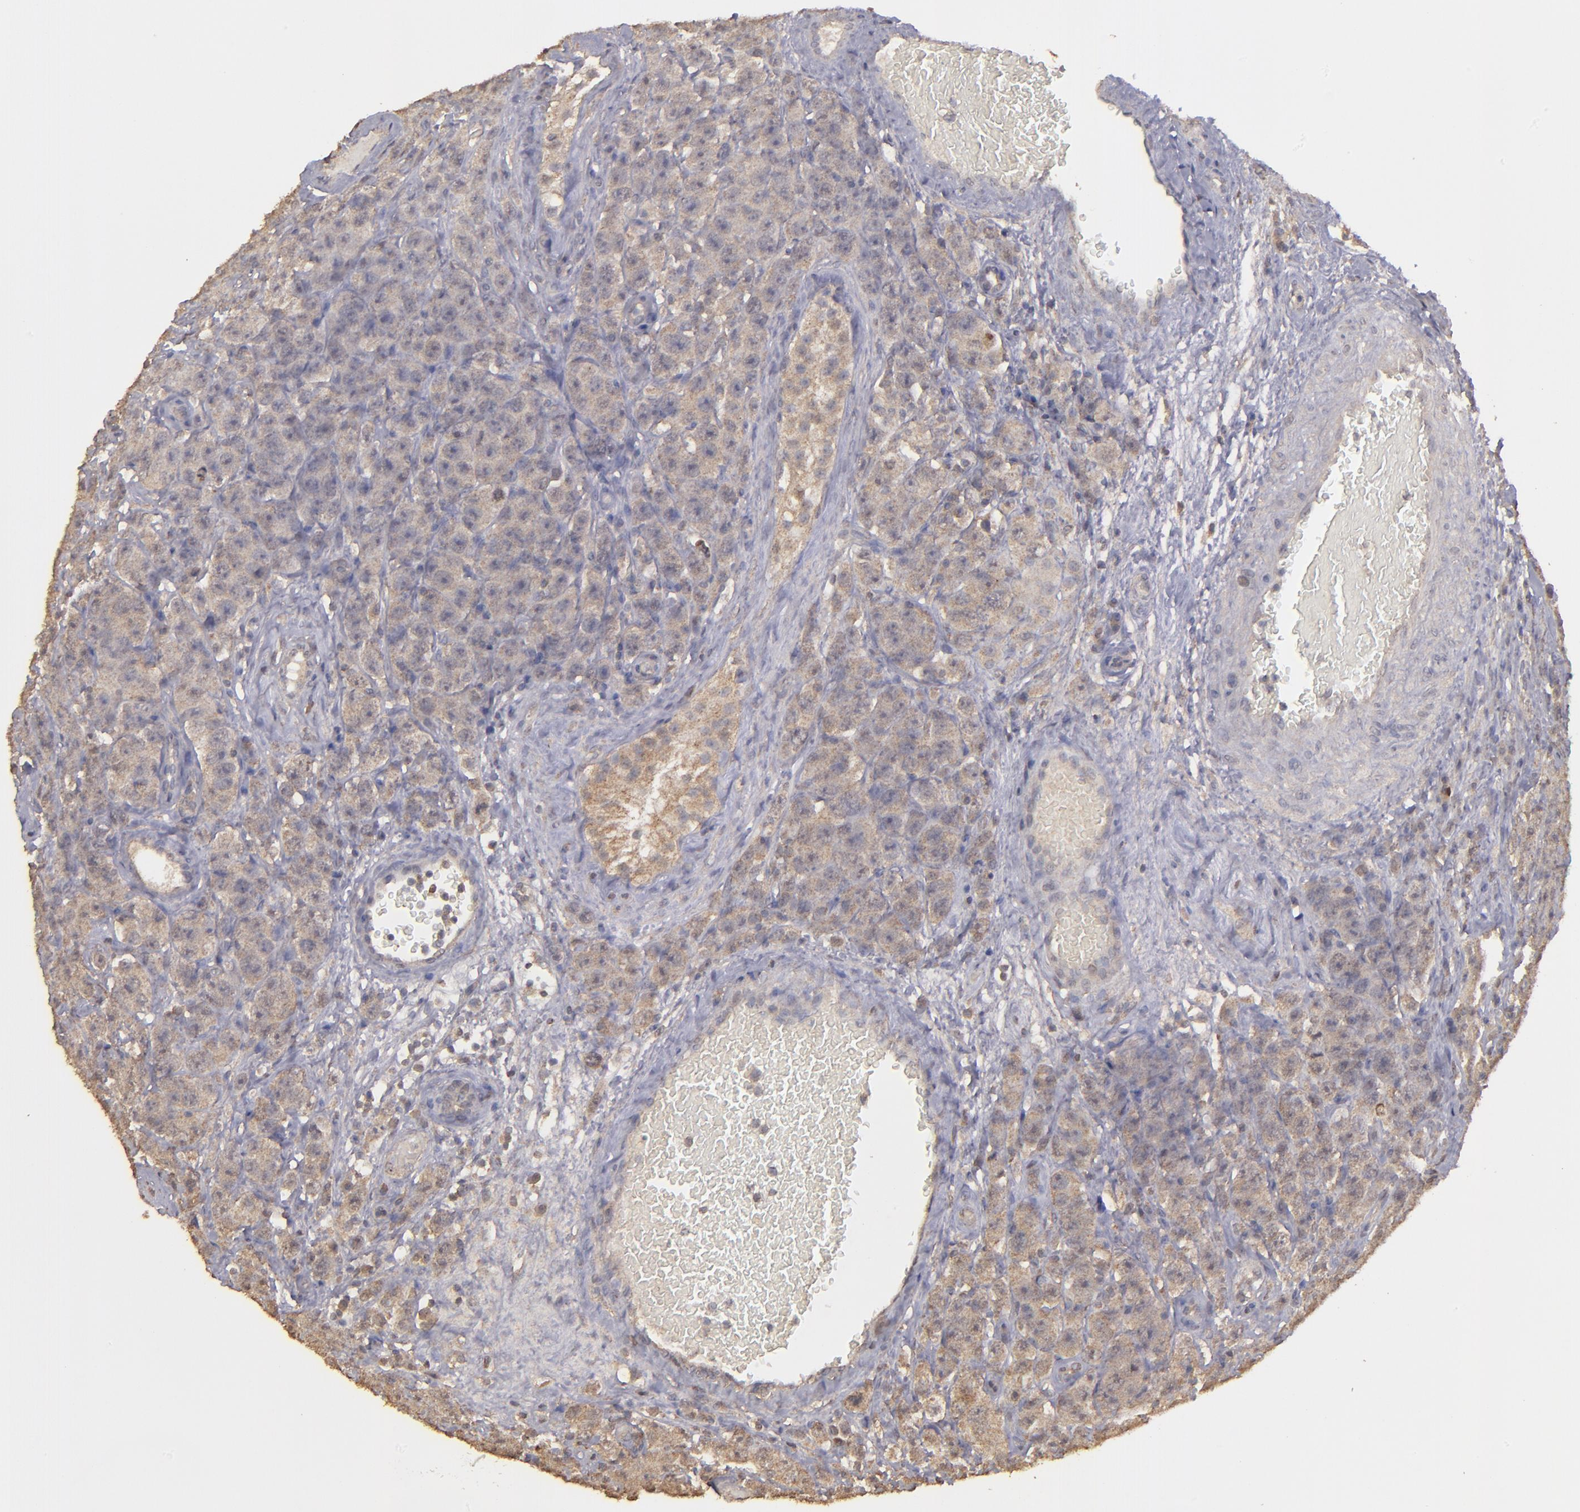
{"staining": {"intensity": "weak", "quantity": ">75%", "location": "cytoplasmic/membranous"}, "tissue": "testis cancer", "cell_type": "Tumor cells", "image_type": "cancer", "snomed": [{"axis": "morphology", "description": "Seminoma, NOS"}, {"axis": "topography", "description": "Testis"}], "caption": "Human testis seminoma stained with a brown dye demonstrates weak cytoplasmic/membranous positive expression in about >75% of tumor cells.", "gene": "FAT1", "patient": {"sex": "male", "age": 52}}